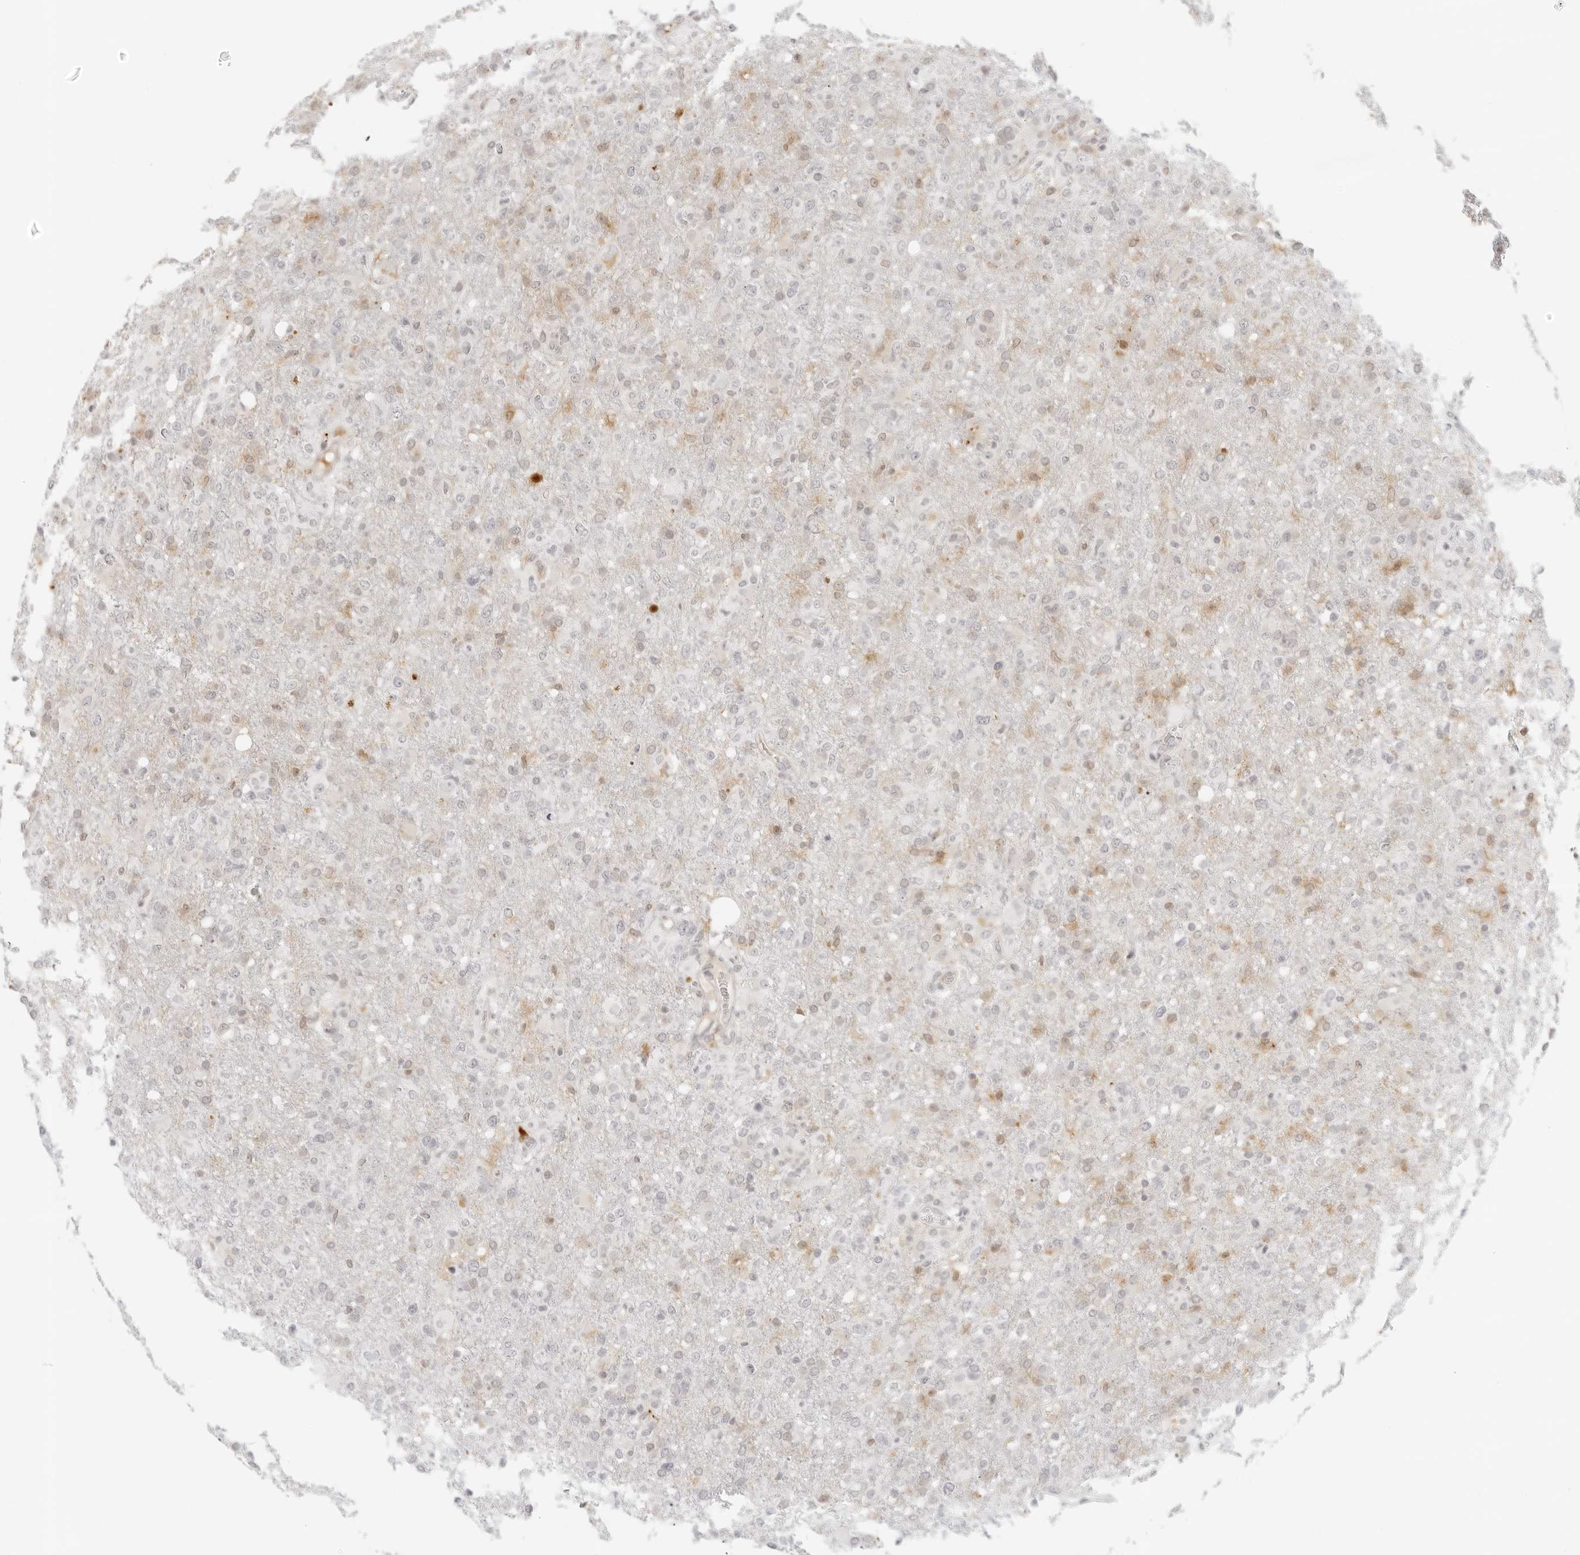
{"staining": {"intensity": "weak", "quantity": "<25%", "location": "nuclear"}, "tissue": "glioma", "cell_type": "Tumor cells", "image_type": "cancer", "snomed": [{"axis": "morphology", "description": "Glioma, malignant, High grade"}, {"axis": "topography", "description": "Brain"}], "caption": "High power microscopy micrograph of an immunohistochemistry micrograph of glioma, revealing no significant staining in tumor cells.", "gene": "ZNF678", "patient": {"sex": "female", "age": 57}}